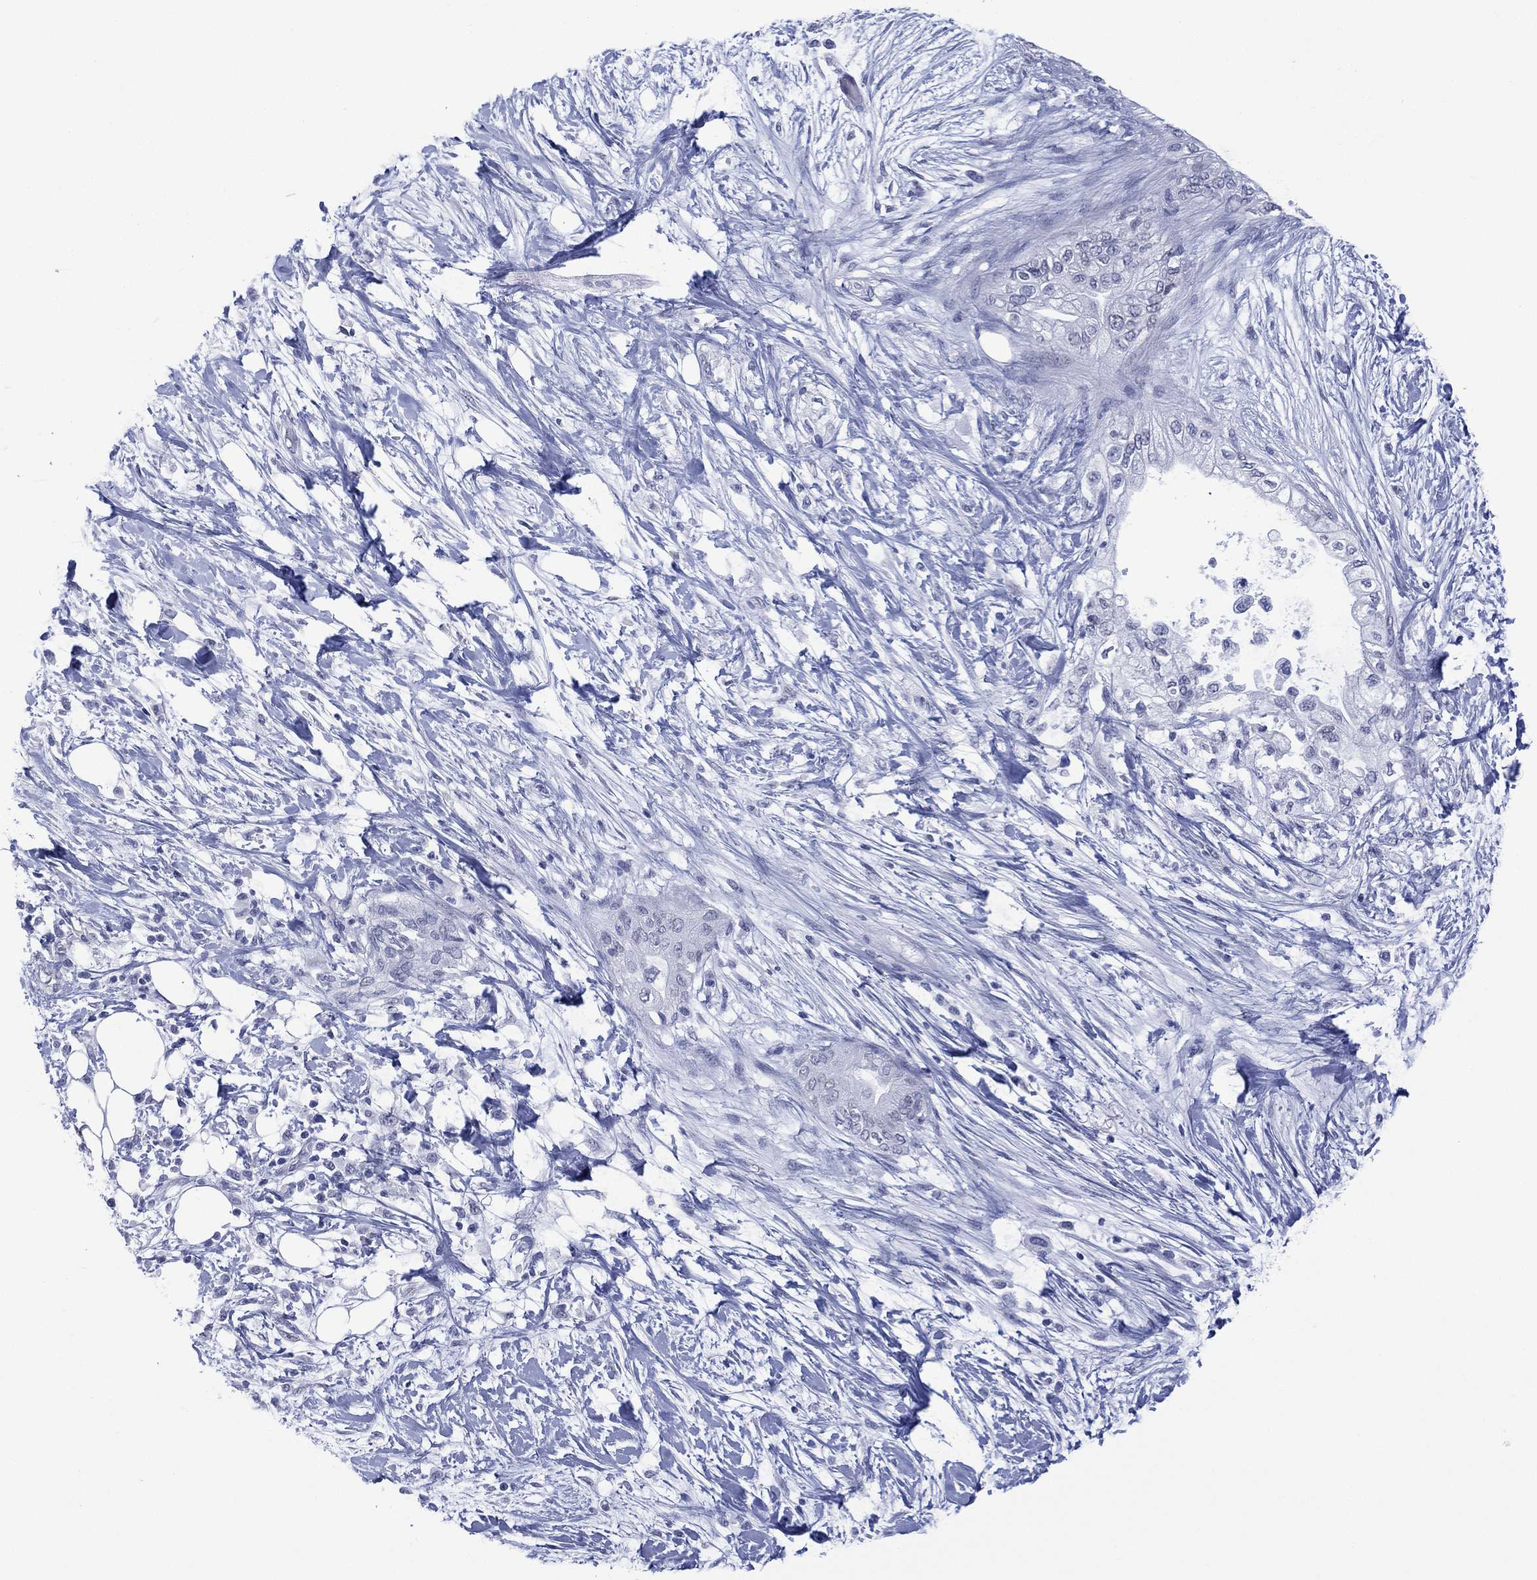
{"staining": {"intensity": "negative", "quantity": "none", "location": "none"}, "tissue": "pancreatic cancer", "cell_type": "Tumor cells", "image_type": "cancer", "snomed": [{"axis": "morphology", "description": "Normal tissue, NOS"}, {"axis": "morphology", "description": "Adenocarcinoma, NOS"}, {"axis": "topography", "description": "Pancreas"}, {"axis": "topography", "description": "Duodenum"}], "caption": "Immunohistochemistry (IHC) of human adenocarcinoma (pancreatic) reveals no expression in tumor cells.", "gene": "UTF1", "patient": {"sex": "female", "age": 60}}